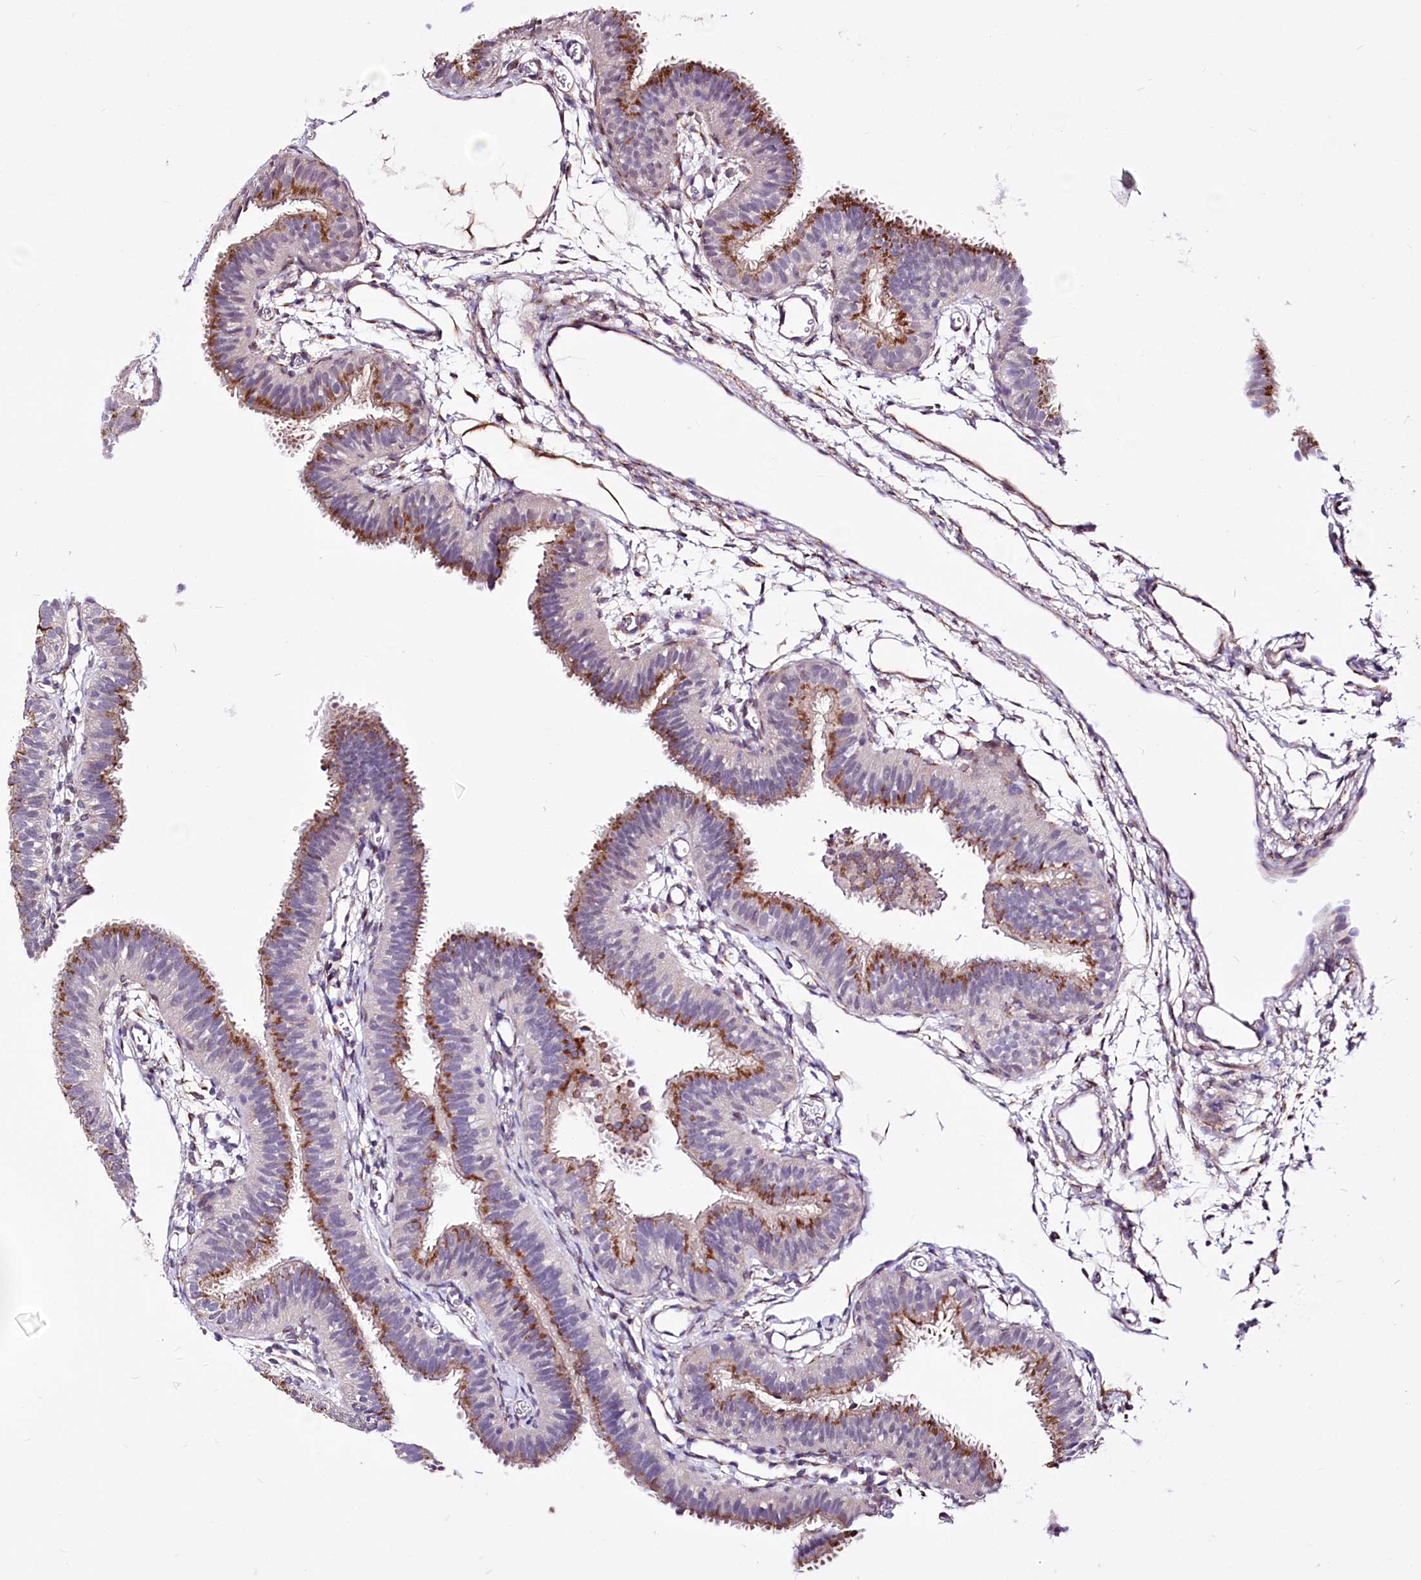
{"staining": {"intensity": "strong", "quantity": ">75%", "location": "cytoplasmic/membranous"}, "tissue": "fallopian tube", "cell_type": "Glandular cells", "image_type": "normal", "snomed": [{"axis": "morphology", "description": "Normal tissue, NOS"}, {"axis": "topography", "description": "Fallopian tube"}], "caption": "Brown immunohistochemical staining in normal fallopian tube reveals strong cytoplasmic/membranous expression in approximately >75% of glandular cells. The protein of interest is shown in brown color, while the nuclei are stained blue.", "gene": "WWC1", "patient": {"sex": "female", "age": 35}}